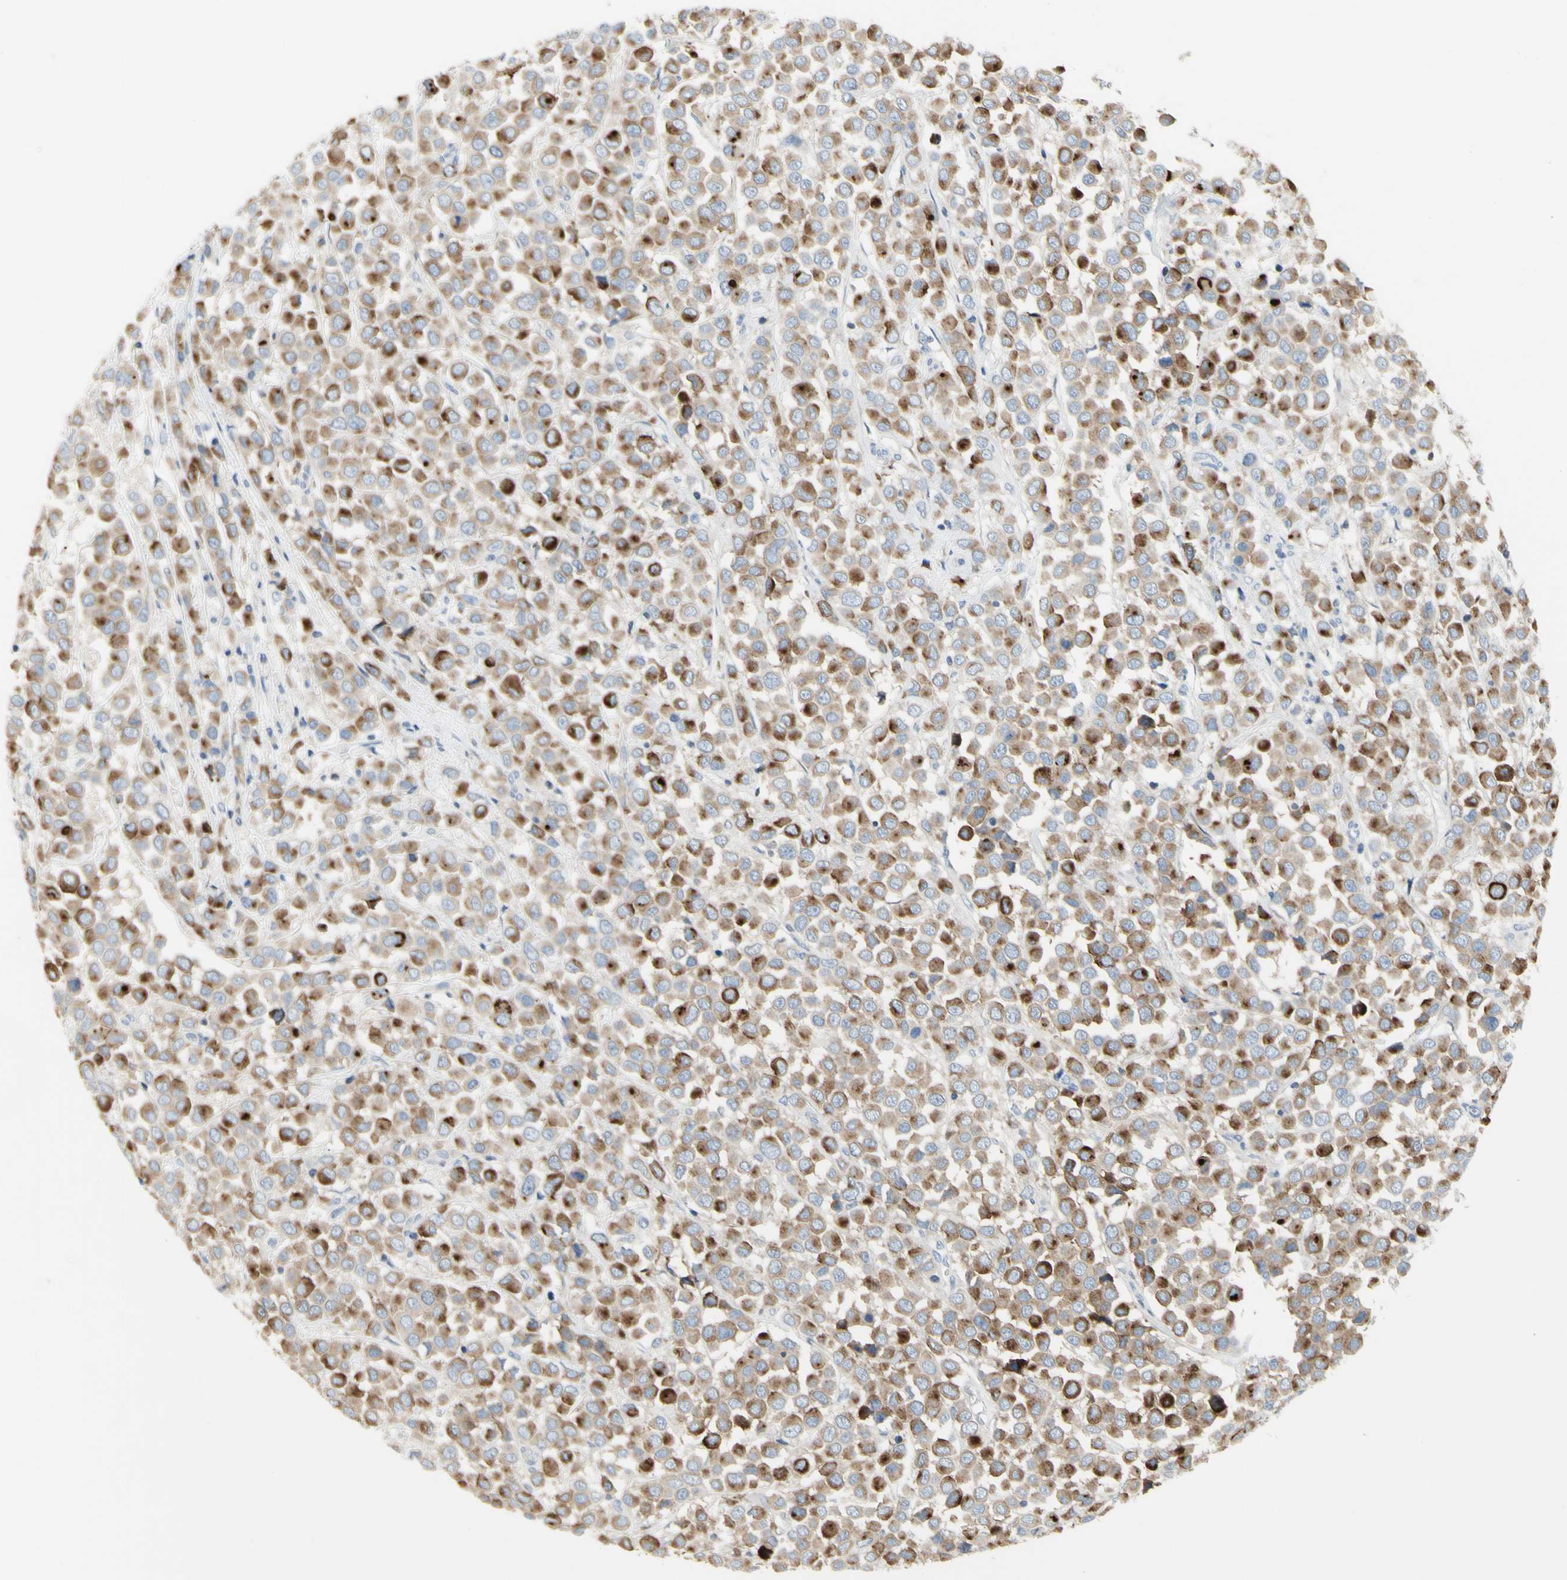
{"staining": {"intensity": "moderate", "quantity": ">75%", "location": "cytoplasmic/membranous"}, "tissue": "breast cancer", "cell_type": "Tumor cells", "image_type": "cancer", "snomed": [{"axis": "morphology", "description": "Duct carcinoma"}, {"axis": "topography", "description": "Breast"}], "caption": "Human infiltrating ductal carcinoma (breast) stained with a protein marker demonstrates moderate staining in tumor cells.", "gene": "MUC1", "patient": {"sex": "female", "age": 61}}